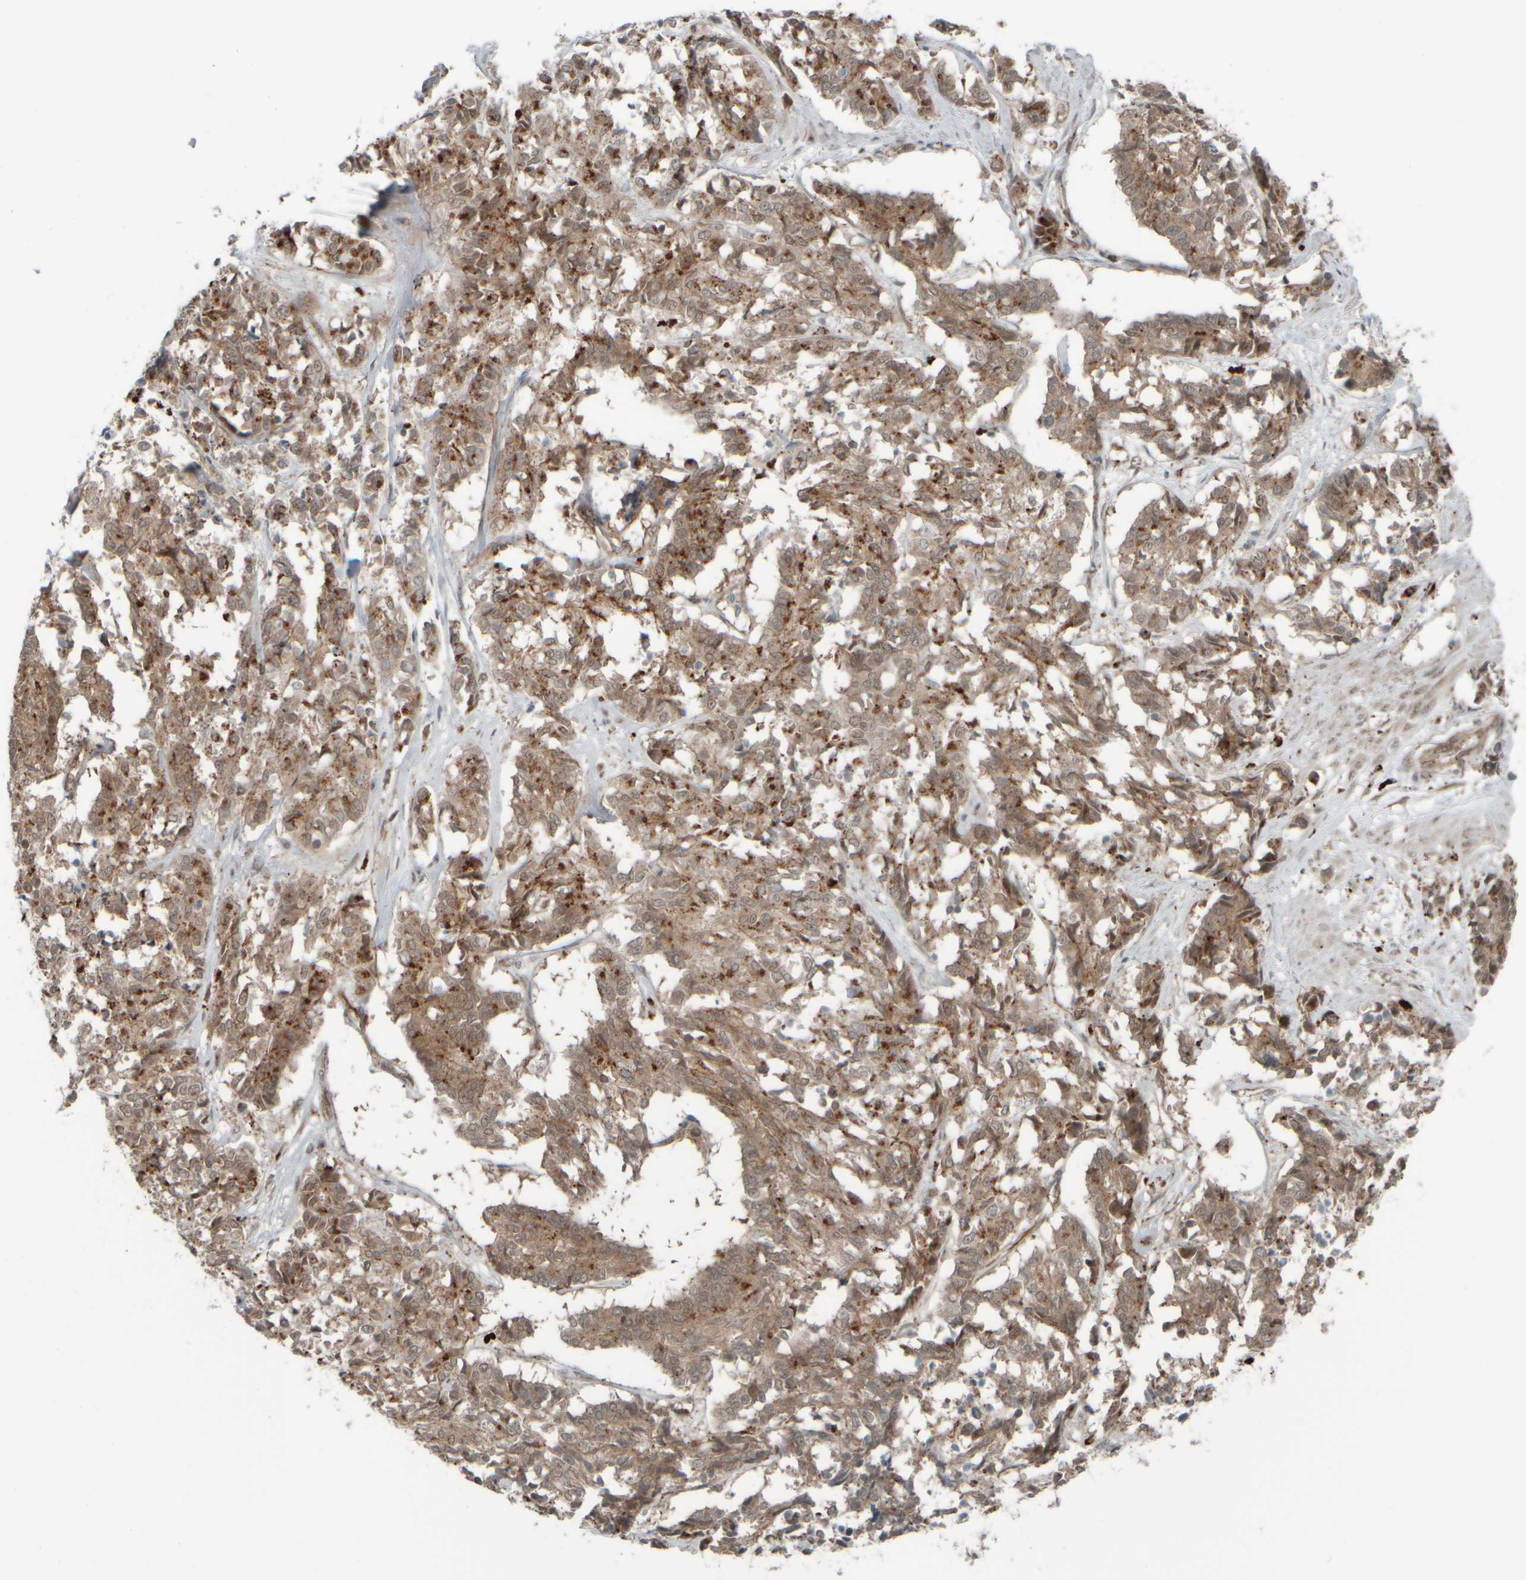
{"staining": {"intensity": "moderate", "quantity": ">75%", "location": "cytoplasmic/membranous"}, "tissue": "cervical cancer", "cell_type": "Tumor cells", "image_type": "cancer", "snomed": [{"axis": "morphology", "description": "Squamous cell carcinoma, NOS"}, {"axis": "topography", "description": "Cervix"}], "caption": "This is a photomicrograph of immunohistochemistry staining of cervical cancer (squamous cell carcinoma), which shows moderate positivity in the cytoplasmic/membranous of tumor cells.", "gene": "GIGYF1", "patient": {"sex": "female", "age": 35}}